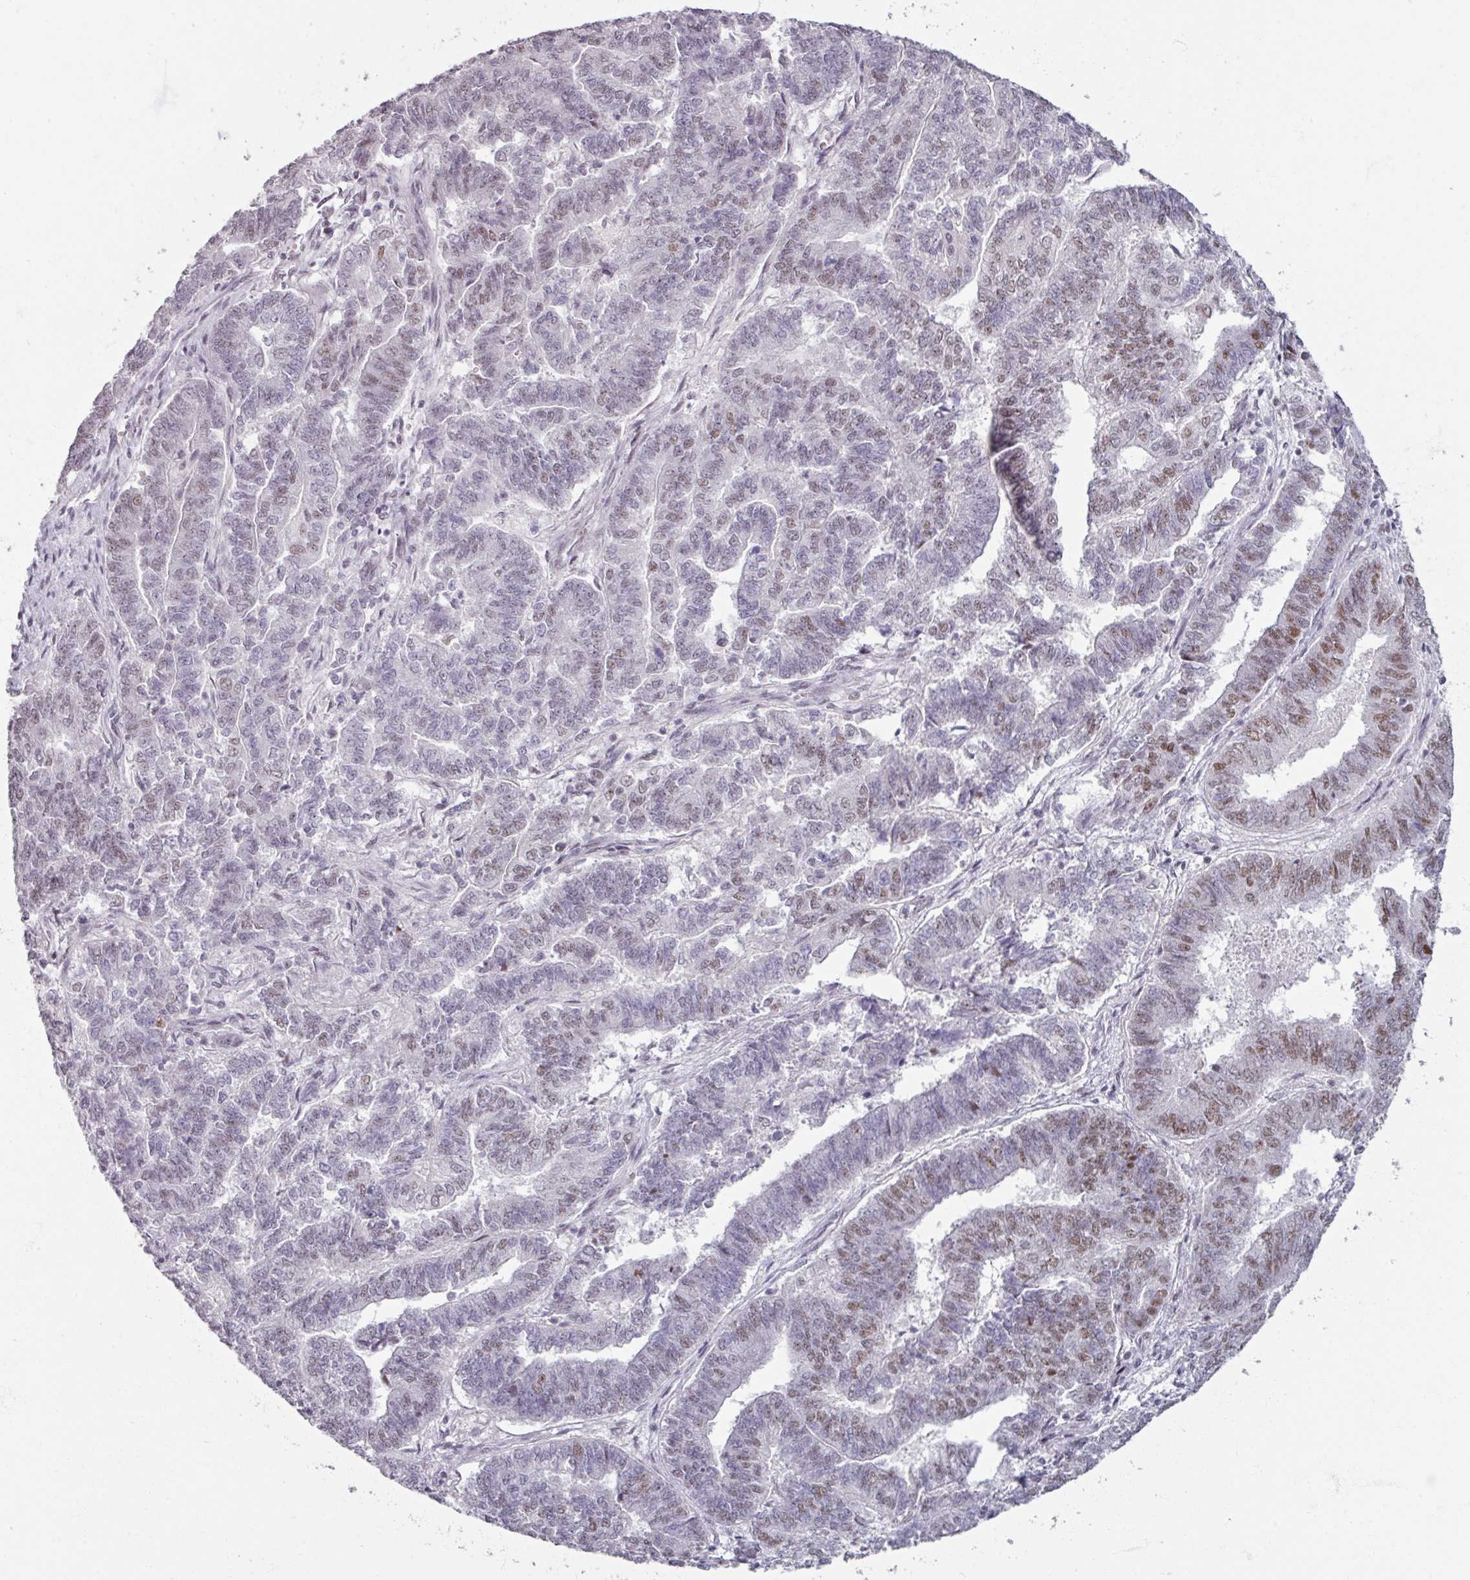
{"staining": {"intensity": "moderate", "quantity": "25%-75%", "location": "nuclear"}, "tissue": "endometrial cancer", "cell_type": "Tumor cells", "image_type": "cancer", "snomed": [{"axis": "morphology", "description": "Adenocarcinoma, NOS"}, {"axis": "topography", "description": "Endometrium"}], "caption": "The photomicrograph displays a brown stain indicating the presence of a protein in the nuclear of tumor cells in adenocarcinoma (endometrial).", "gene": "ADAR", "patient": {"sex": "female", "age": 72}}